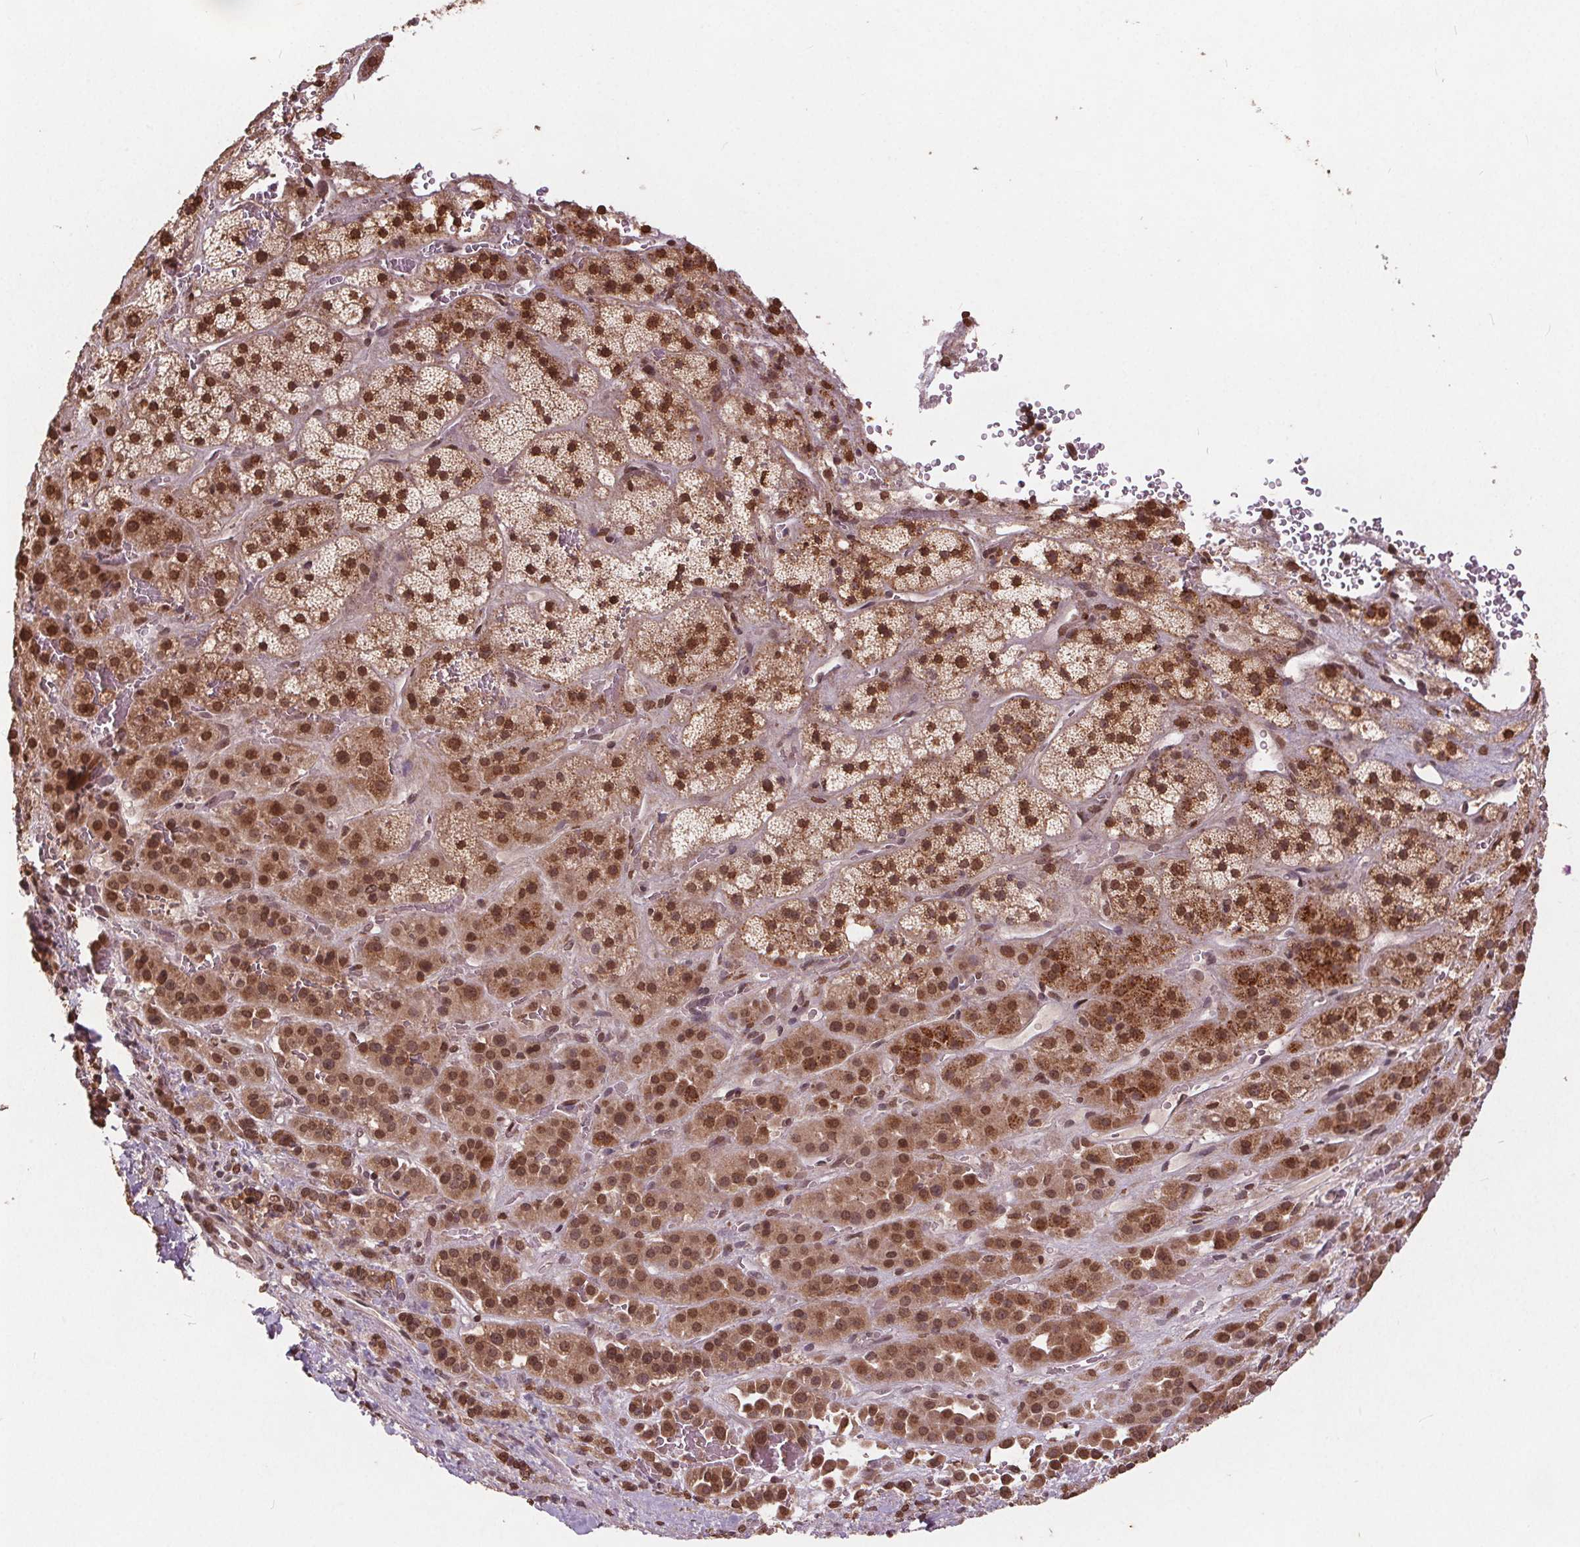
{"staining": {"intensity": "strong", "quantity": ">75%", "location": "cytoplasmic/membranous,nuclear"}, "tissue": "adrenal gland", "cell_type": "Glandular cells", "image_type": "normal", "snomed": [{"axis": "morphology", "description": "Normal tissue, NOS"}, {"axis": "topography", "description": "Adrenal gland"}], "caption": "Adrenal gland stained with a brown dye reveals strong cytoplasmic/membranous,nuclear positive expression in approximately >75% of glandular cells.", "gene": "HIF1AN", "patient": {"sex": "male", "age": 57}}